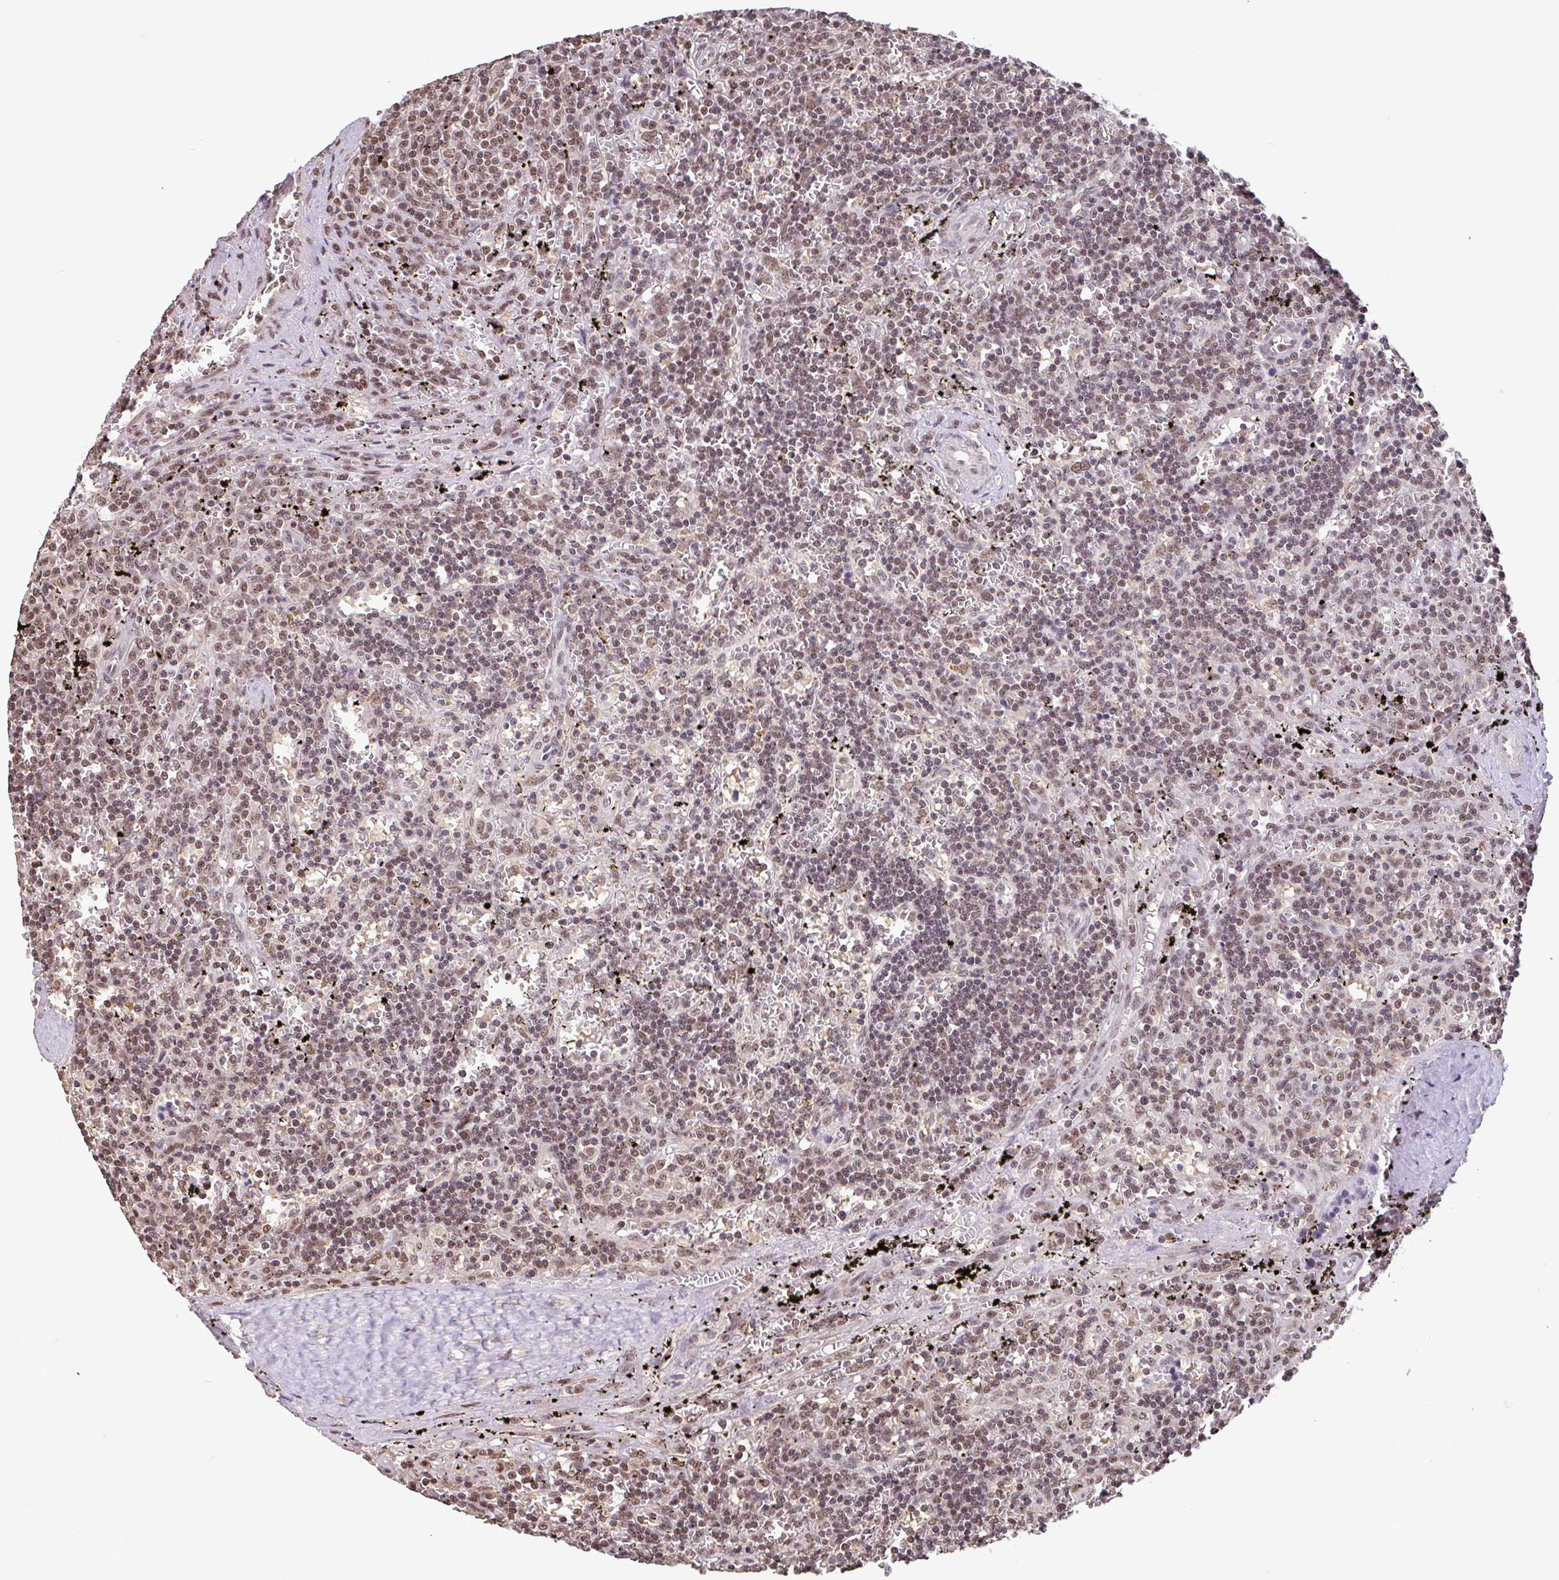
{"staining": {"intensity": "moderate", "quantity": ">75%", "location": "nuclear"}, "tissue": "lymphoma", "cell_type": "Tumor cells", "image_type": "cancer", "snomed": [{"axis": "morphology", "description": "Malignant lymphoma, non-Hodgkin's type, Low grade"}, {"axis": "topography", "description": "Spleen"}], "caption": "Lymphoma was stained to show a protein in brown. There is medium levels of moderate nuclear positivity in approximately >75% of tumor cells. (DAB = brown stain, brightfield microscopy at high magnification).", "gene": "DR1", "patient": {"sex": "male", "age": 60}}